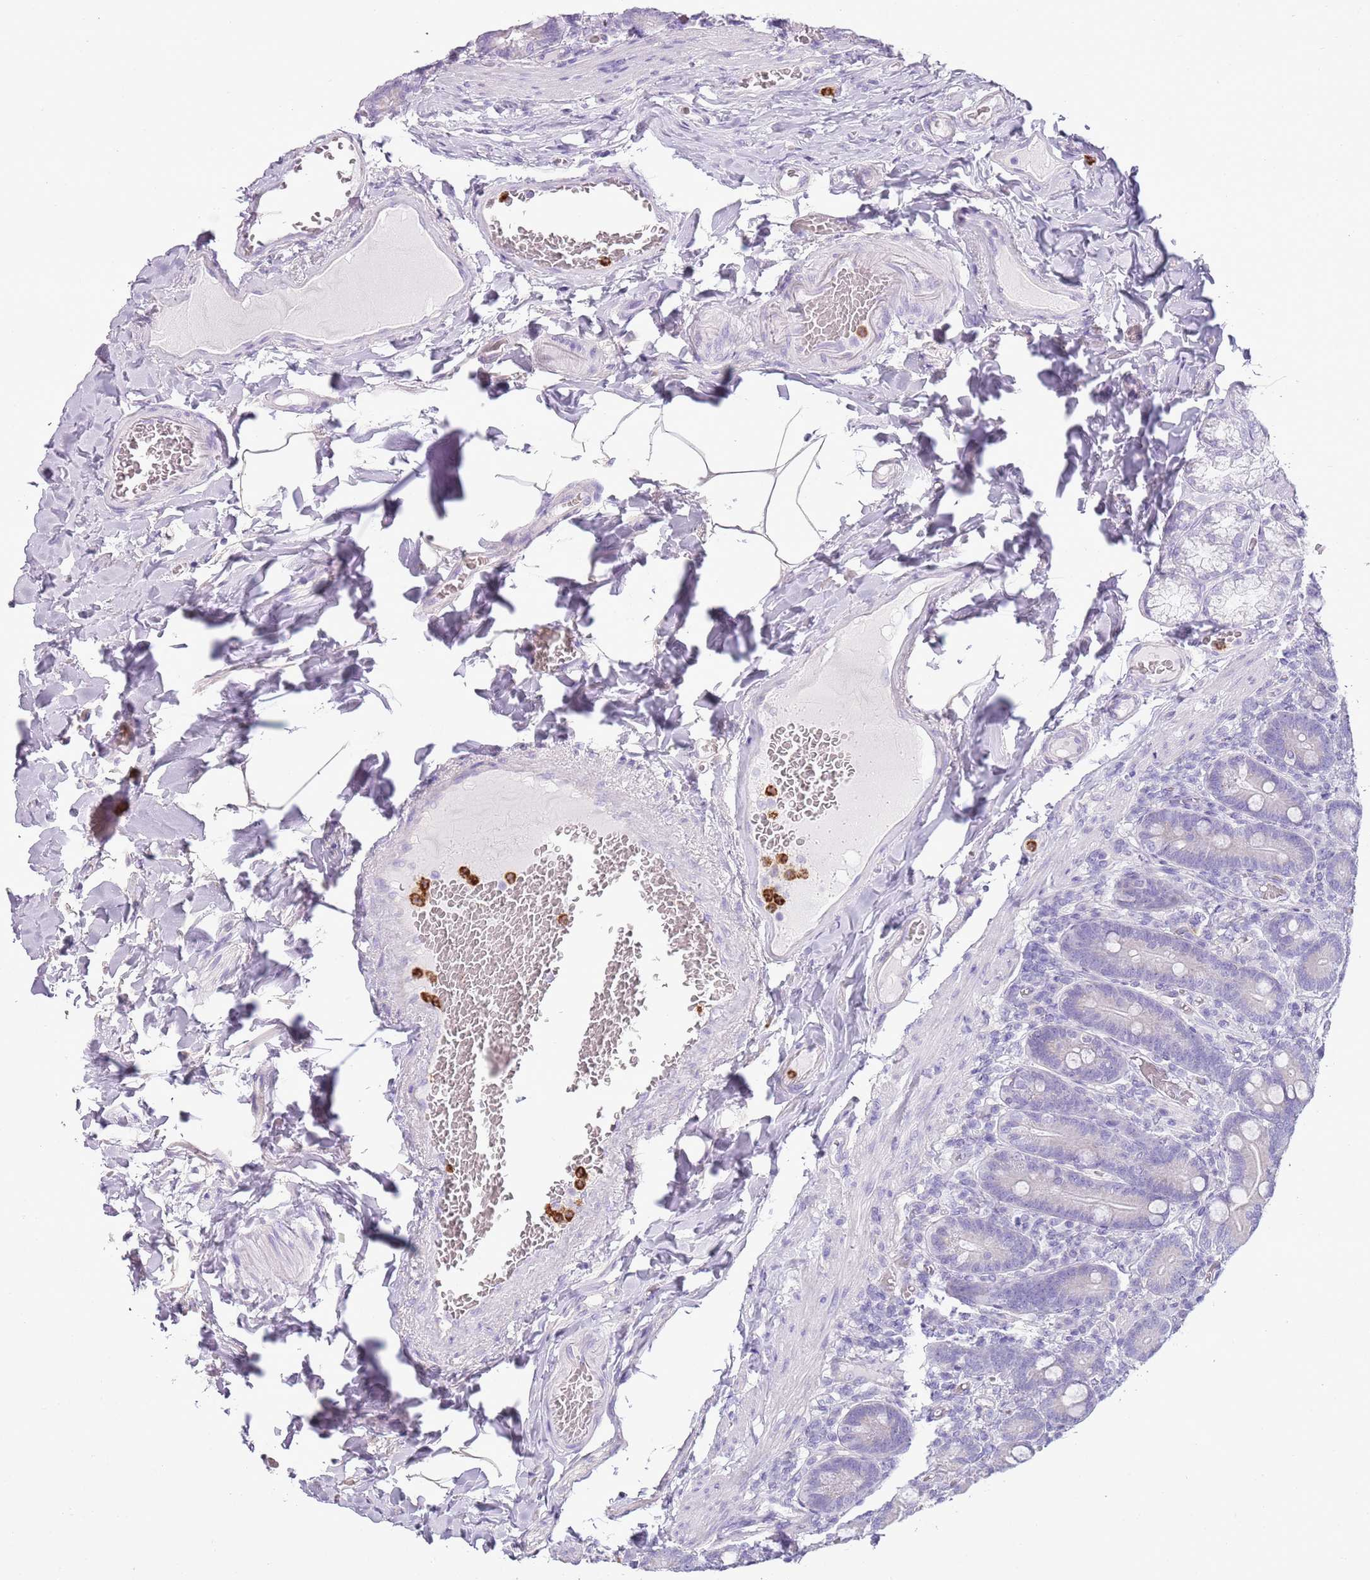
{"staining": {"intensity": "negative", "quantity": "none", "location": "none"}, "tissue": "duodenum", "cell_type": "Glandular cells", "image_type": "normal", "snomed": [{"axis": "morphology", "description": "Normal tissue, NOS"}, {"axis": "topography", "description": "Duodenum"}], "caption": "DAB immunohistochemical staining of benign human duodenum shows no significant staining in glandular cells. (Stains: DAB (3,3'-diaminobenzidine) immunohistochemistry with hematoxylin counter stain, Microscopy: brightfield microscopy at high magnification).", "gene": "CD177", "patient": {"sex": "female", "age": 62}}